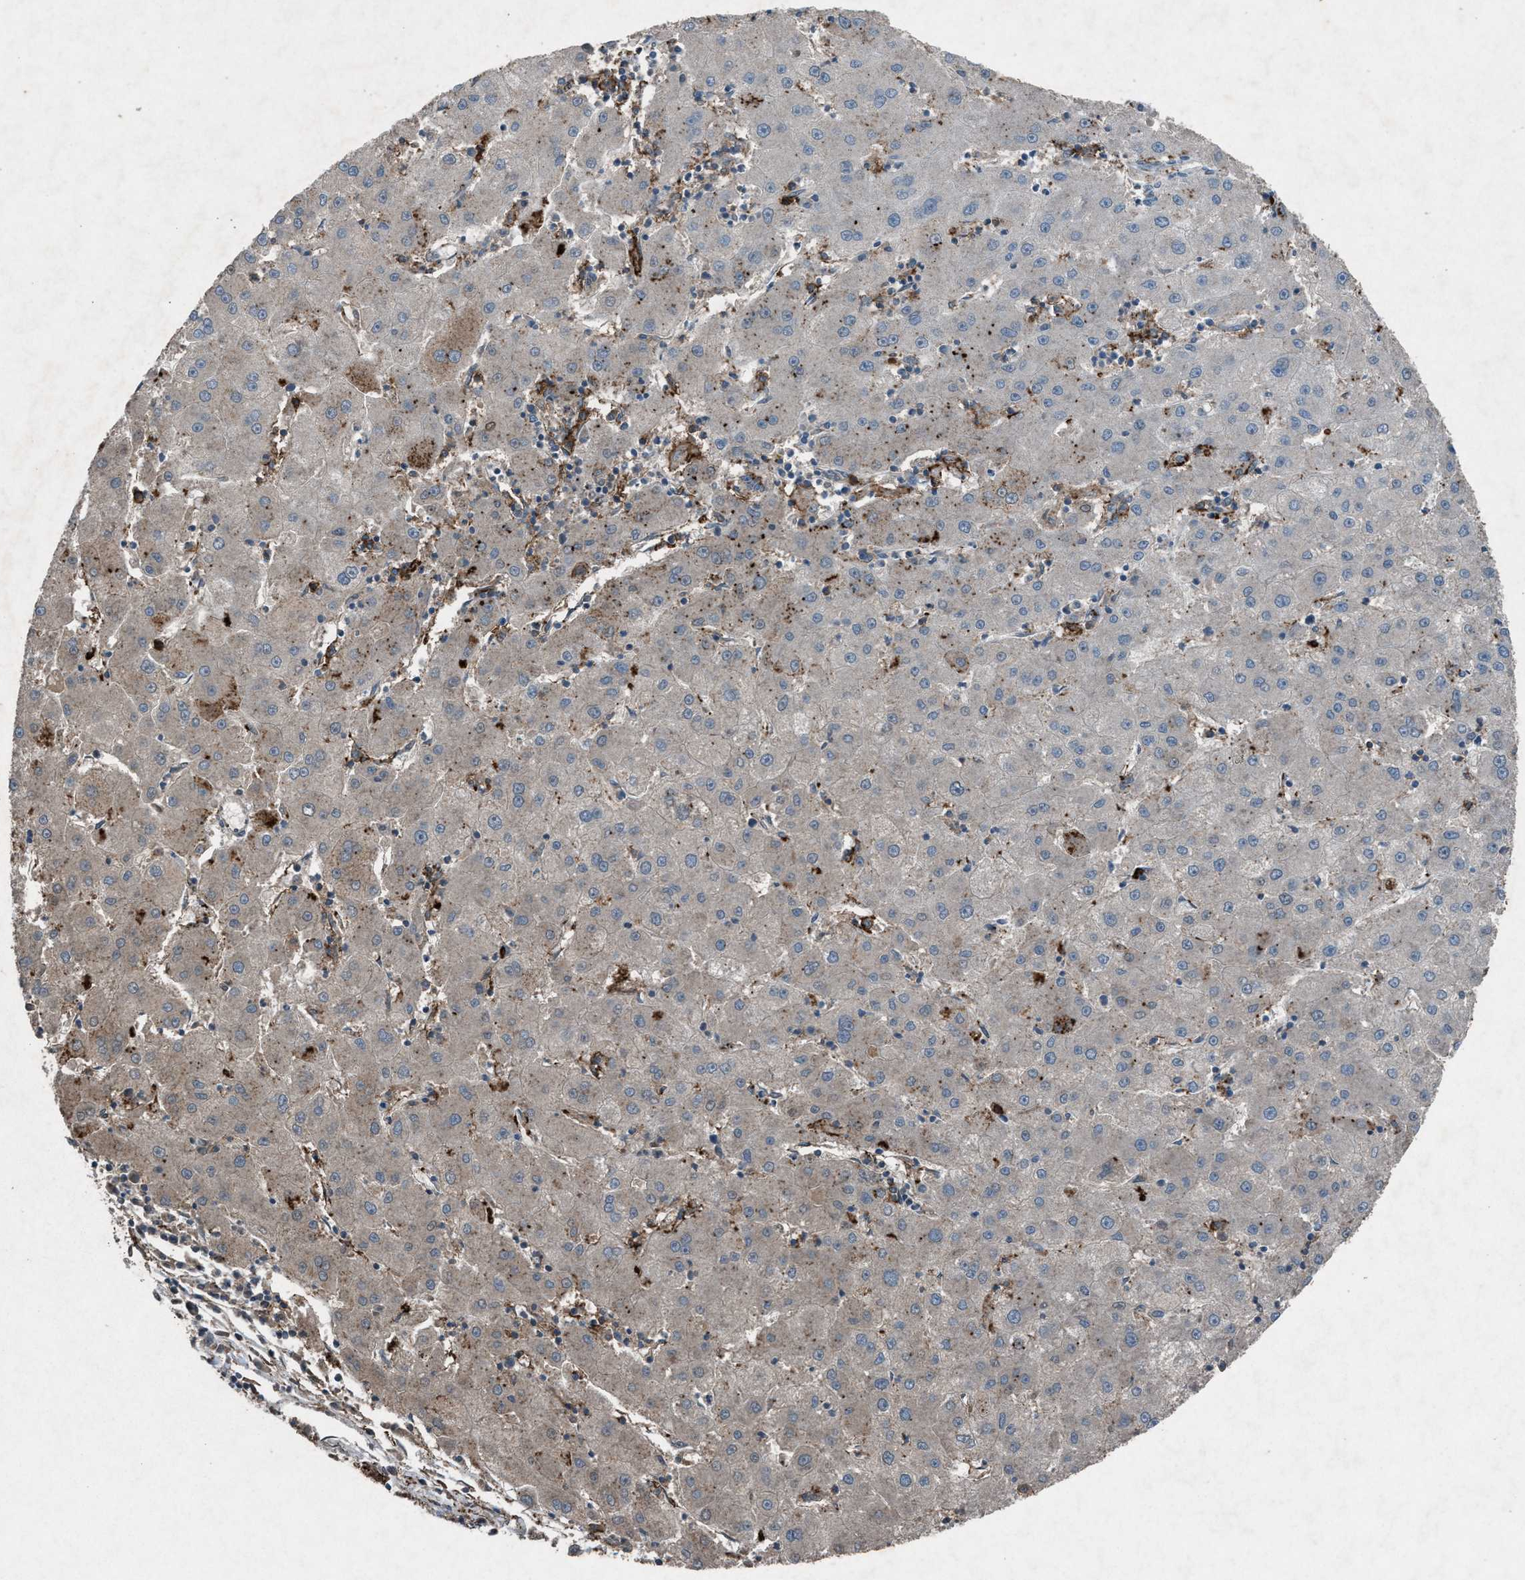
{"staining": {"intensity": "weak", "quantity": "25%-75%", "location": "cytoplasmic/membranous"}, "tissue": "liver cancer", "cell_type": "Tumor cells", "image_type": "cancer", "snomed": [{"axis": "morphology", "description": "Carcinoma, Hepatocellular, NOS"}, {"axis": "topography", "description": "Liver"}], "caption": "Immunohistochemical staining of liver hepatocellular carcinoma displays low levels of weak cytoplasmic/membranous positivity in about 25%-75% of tumor cells.", "gene": "FCER1G", "patient": {"sex": "male", "age": 72}}